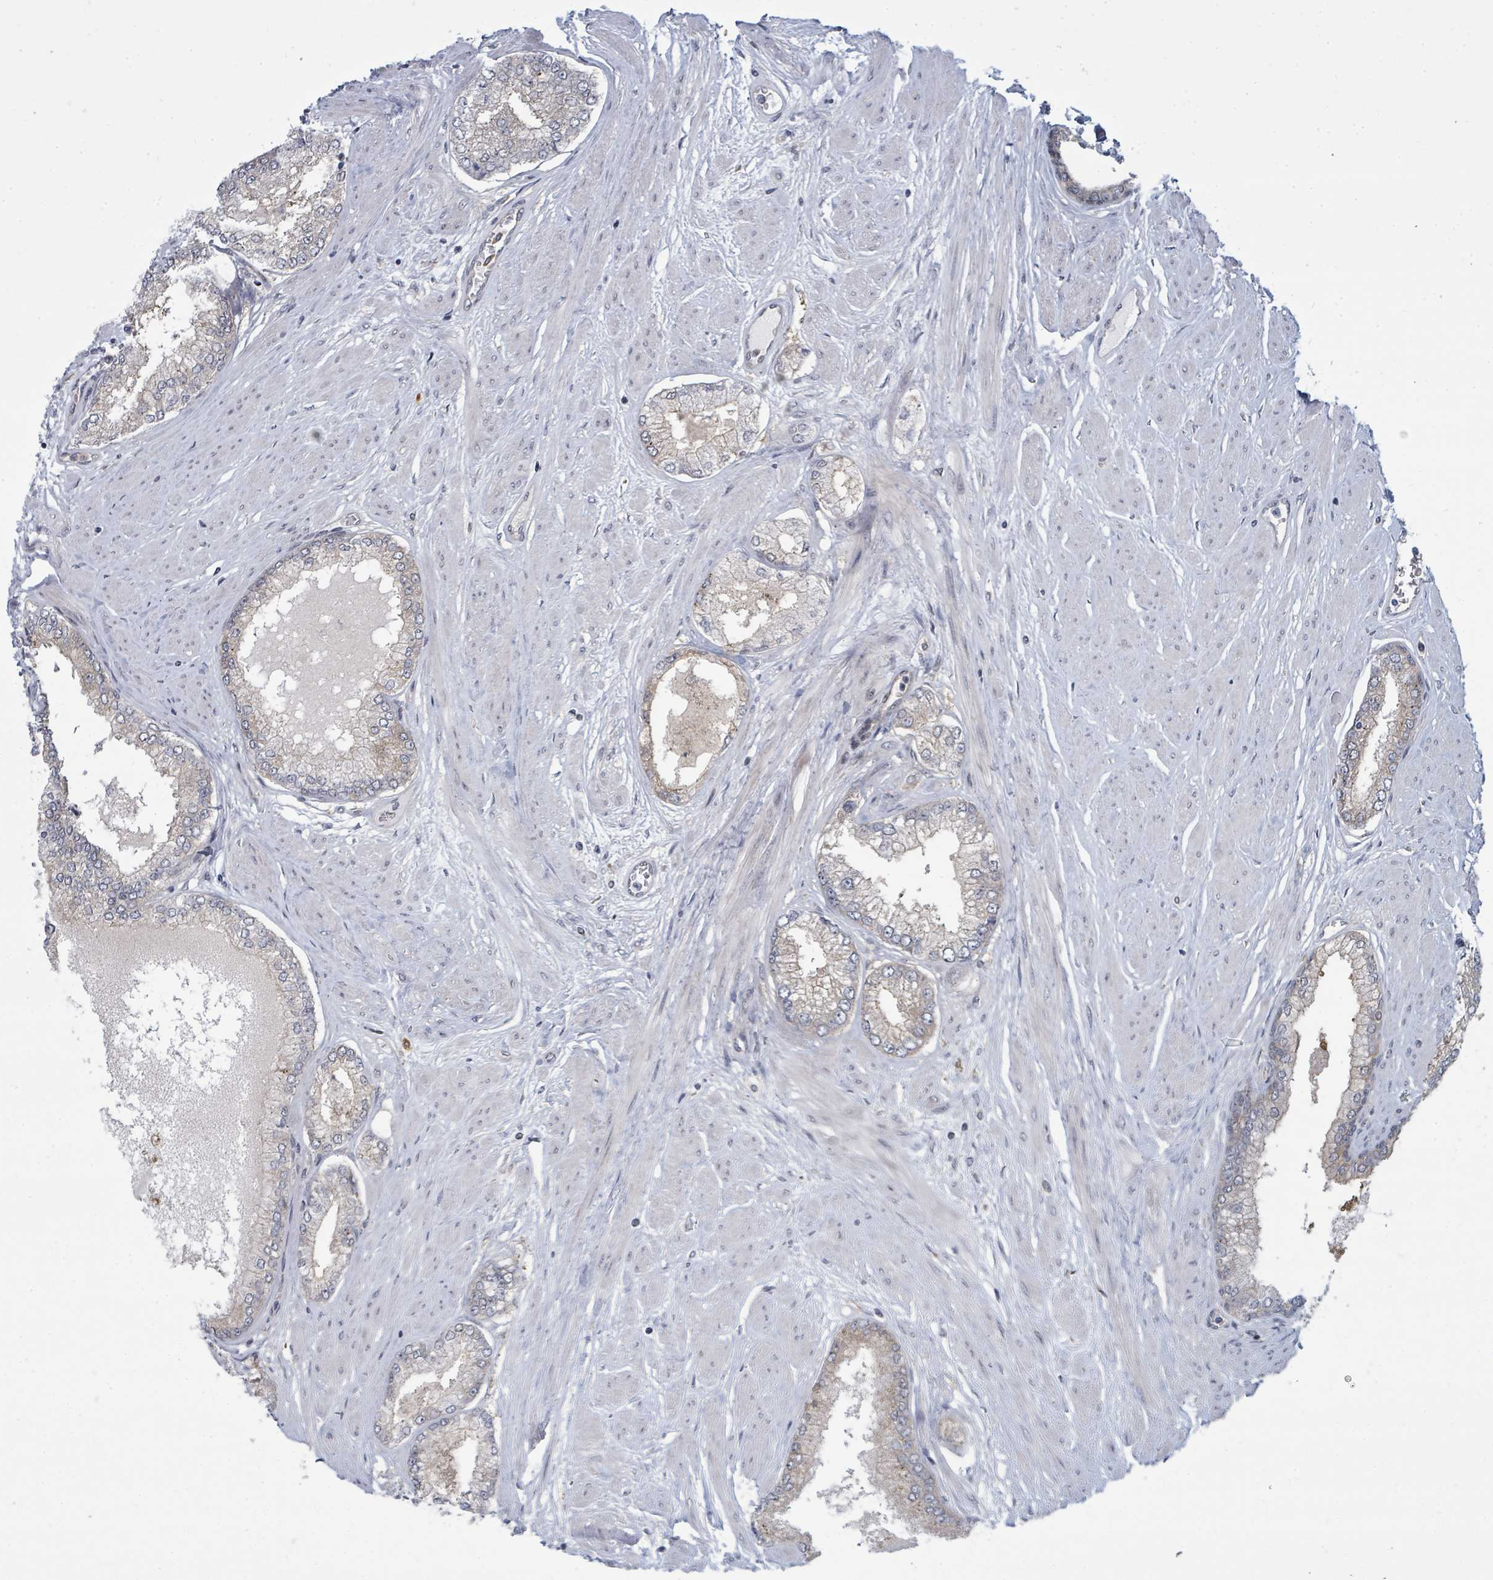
{"staining": {"intensity": "weak", "quantity": "<25%", "location": "cytoplasmic/membranous"}, "tissue": "prostate cancer", "cell_type": "Tumor cells", "image_type": "cancer", "snomed": [{"axis": "morphology", "description": "Adenocarcinoma, Low grade"}, {"axis": "topography", "description": "Prostate"}], "caption": "Tumor cells show no significant expression in prostate cancer (adenocarcinoma (low-grade)).", "gene": "PSMG2", "patient": {"sex": "male", "age": 55}}